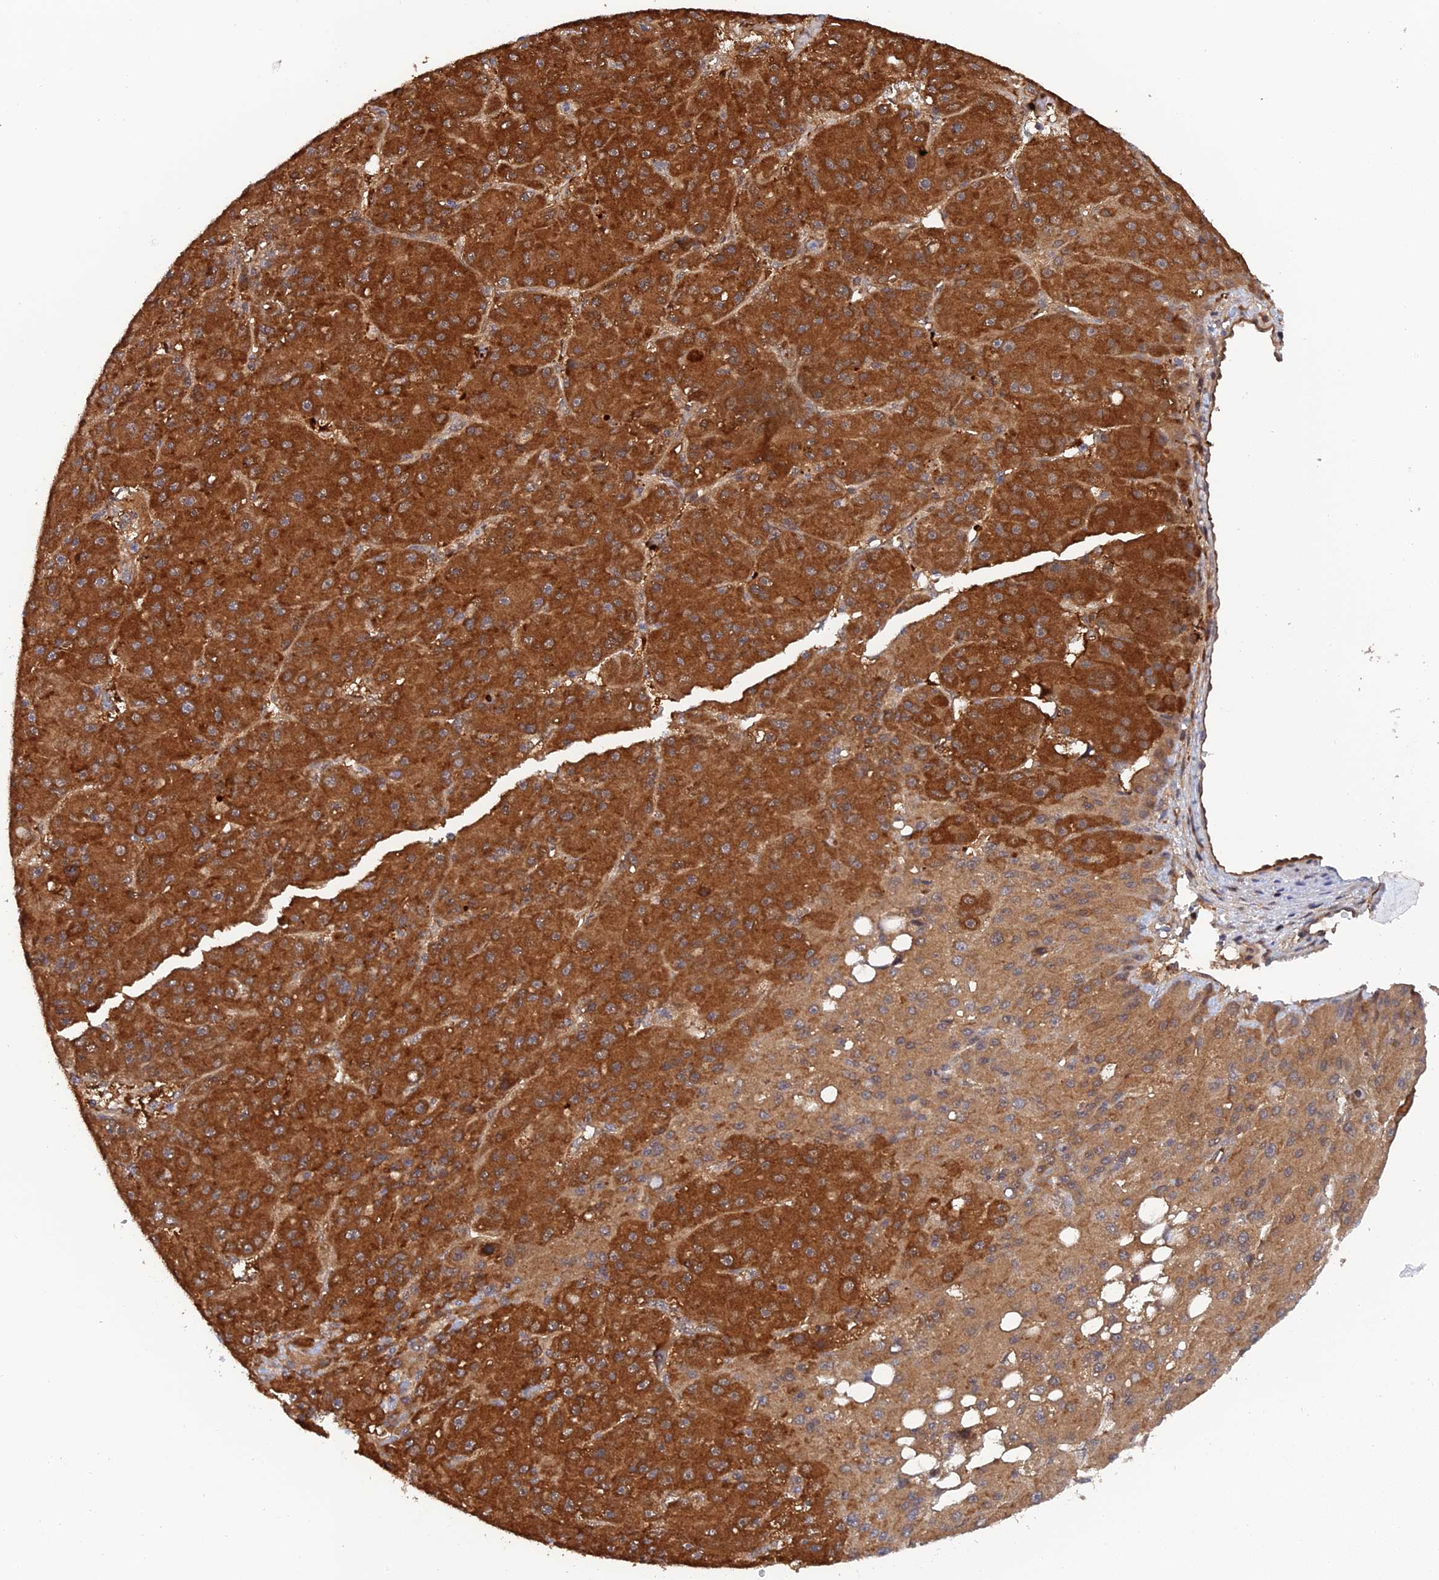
{"staining": {"intensity": "strong", "quantity": ">75%", "location": "cytoplasmic/membranous"}, "tissue": "liver cancer", "cell_type": "Tumor cells", "image_type": "cancer", "snomed": [{"axis": "morphology", "description": "Carcinoma, Hepatocellular, NOS"}, {"axis": "topography", "description": "Liver"}], "caption": "This is a histology image of immunohistochemistry staining of liver cancer (hepatocellular carcinoma), which shows strong positivity in the cytoplasmic/membranous of tumor cells.", "gene": "ARL2BP", "patient": {"sex": "male", "age": 67}}